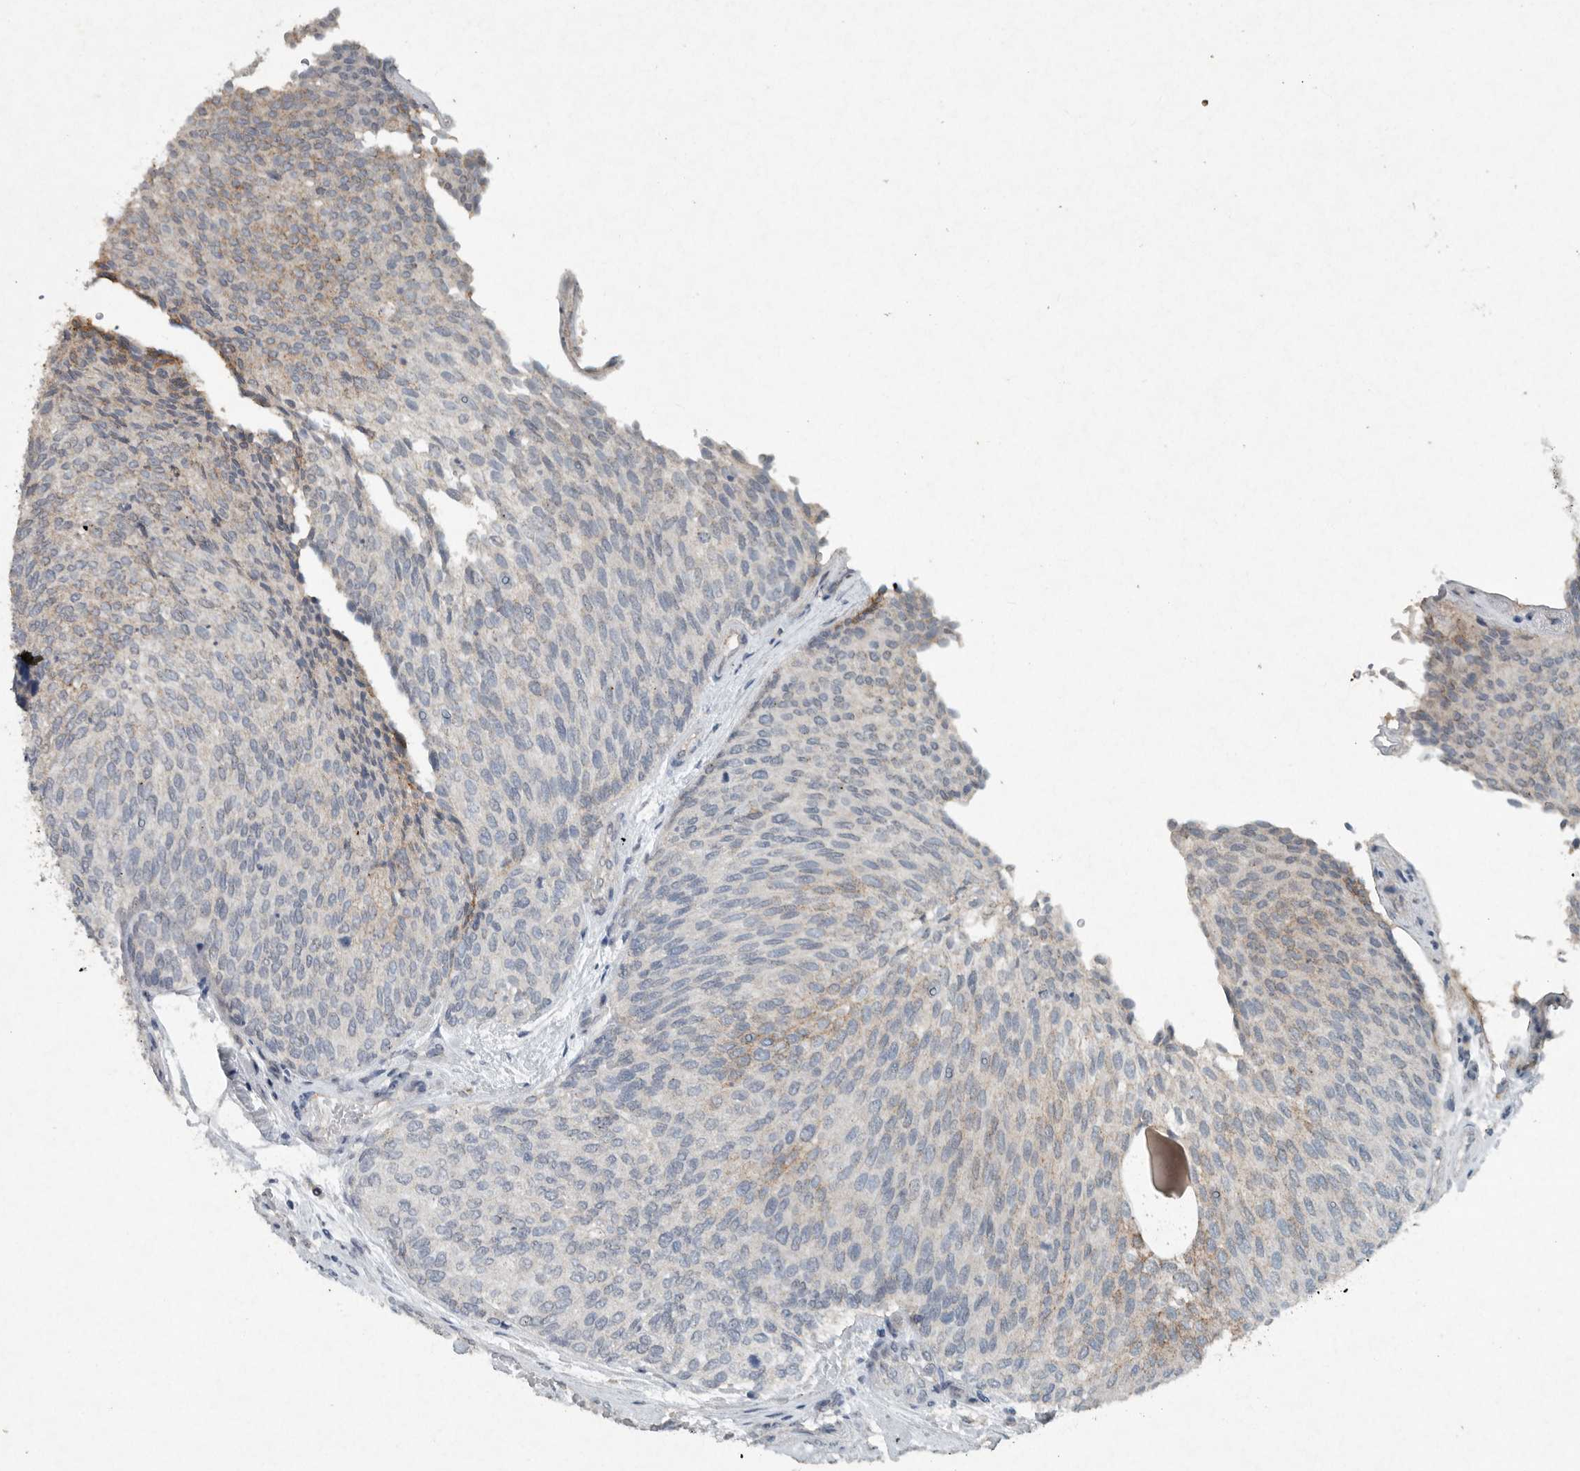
{"staining": {"intensity": "moderate", "quantity": "<25%", "location": "cytoplasmic/membranous"}, "tissue": "urothelial cancer", "cell_type": "Tumor cells", "image_type": "cancer", "snomed": [{"axis": "morphology", "description": "Urothelial carcinoma, Low grade"}, {"axis": "topography", "description": "Urinary bladder"}], "caption": "Urothelial carcinoma (low-grade) stained with a protein marker reveals moderate staining in tumor cells.", "gene": "IL20", "patient": {"sex": "female", "age": 79}}